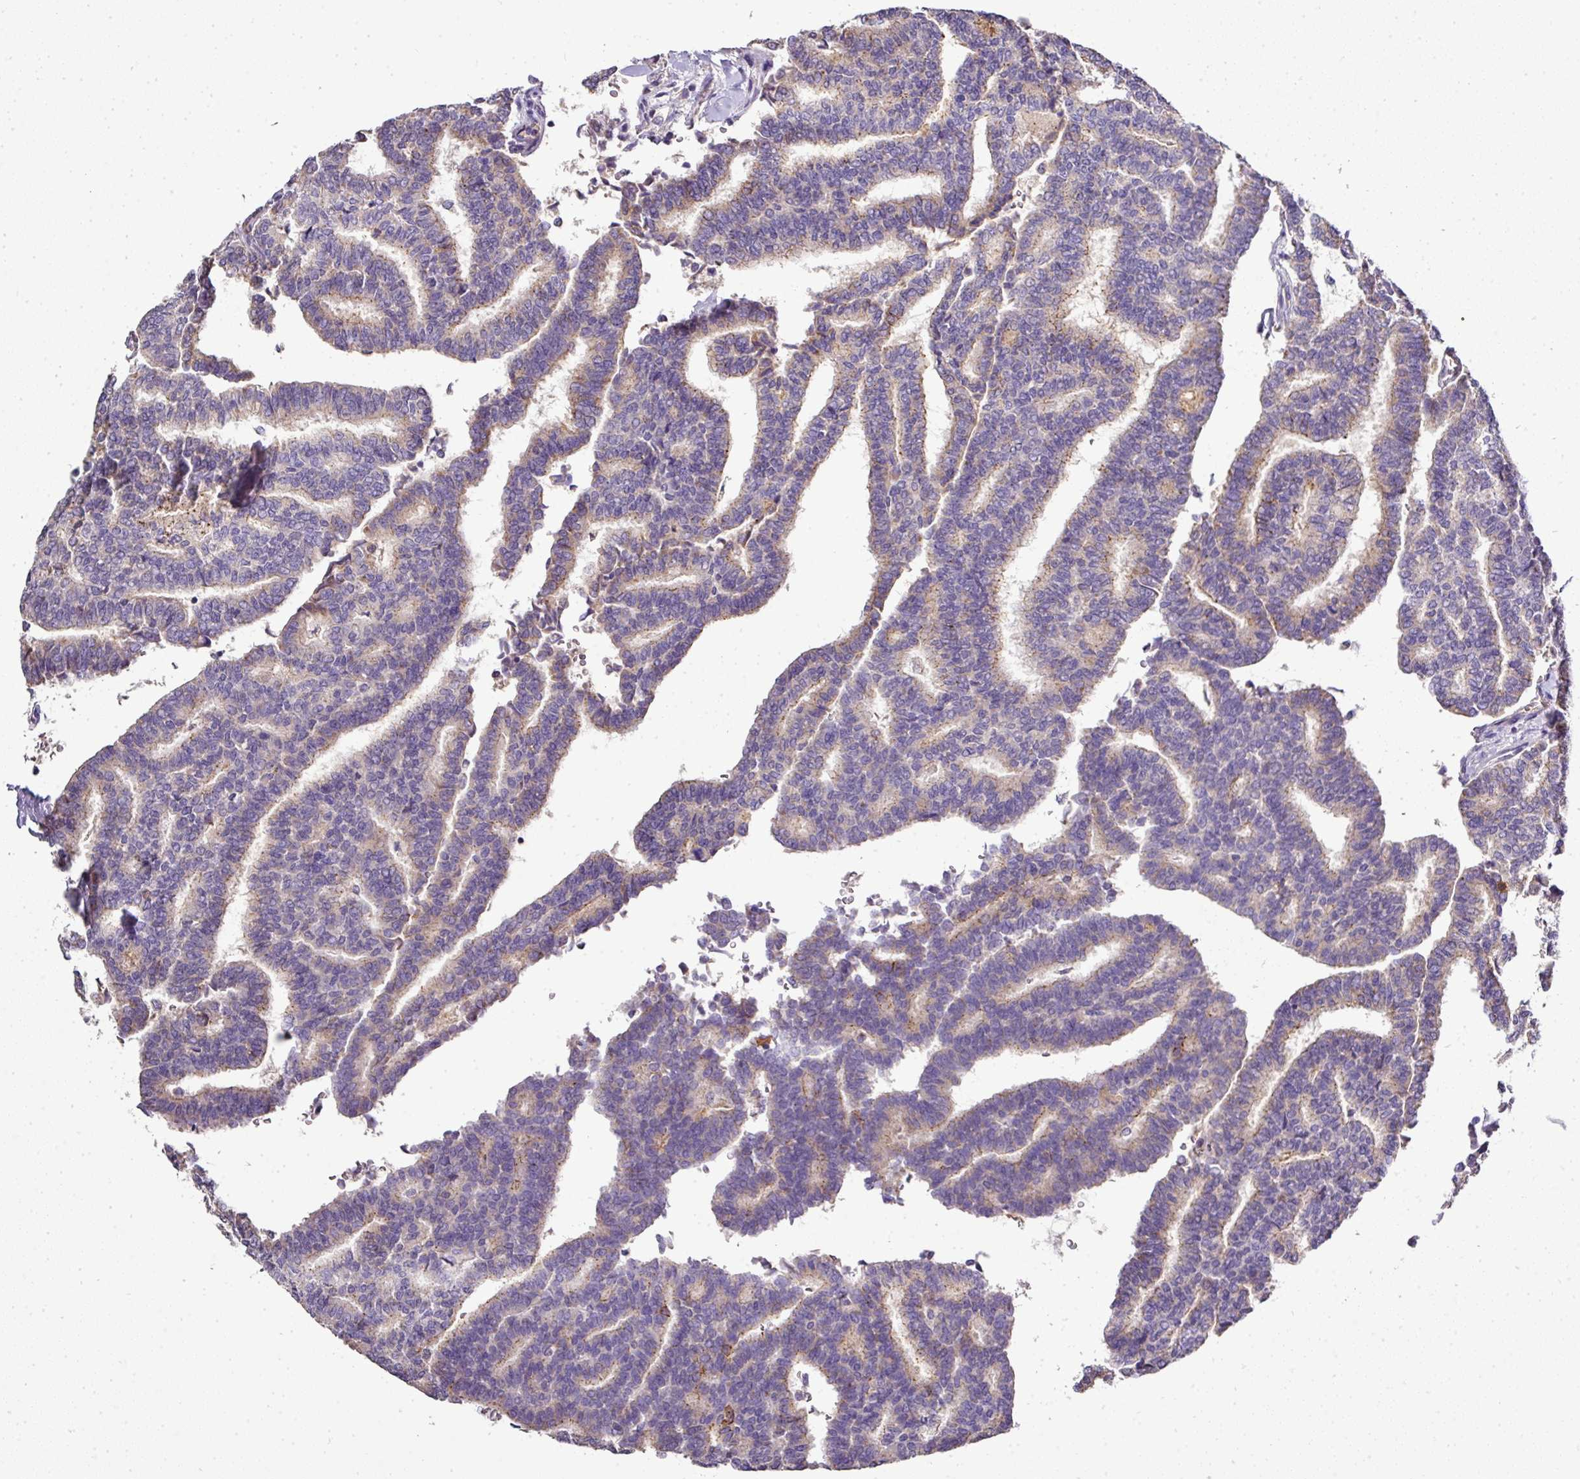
{"staining": {"intensity": "moderate", "quantity": "25%-75%", "location": "cytoplasmic/membranous"}, "tissue": "thyroid cancer", "cell_type": "Tumor cells", "image_type": "cancer", "snomed": [{"axis": "morphology", "description": "Papillary adenocarcinoma, NOS"}, {"axis": "topography", "description": "Thyroid gland"}], "caption": "Papillary adenocarcinoma (thyroid) stained for a protein reveals moderate cytoplasmic/membranous positivity in tumor cells.", "gene": "CAB39L", "patient": {"sex": "female", "age": 35}}